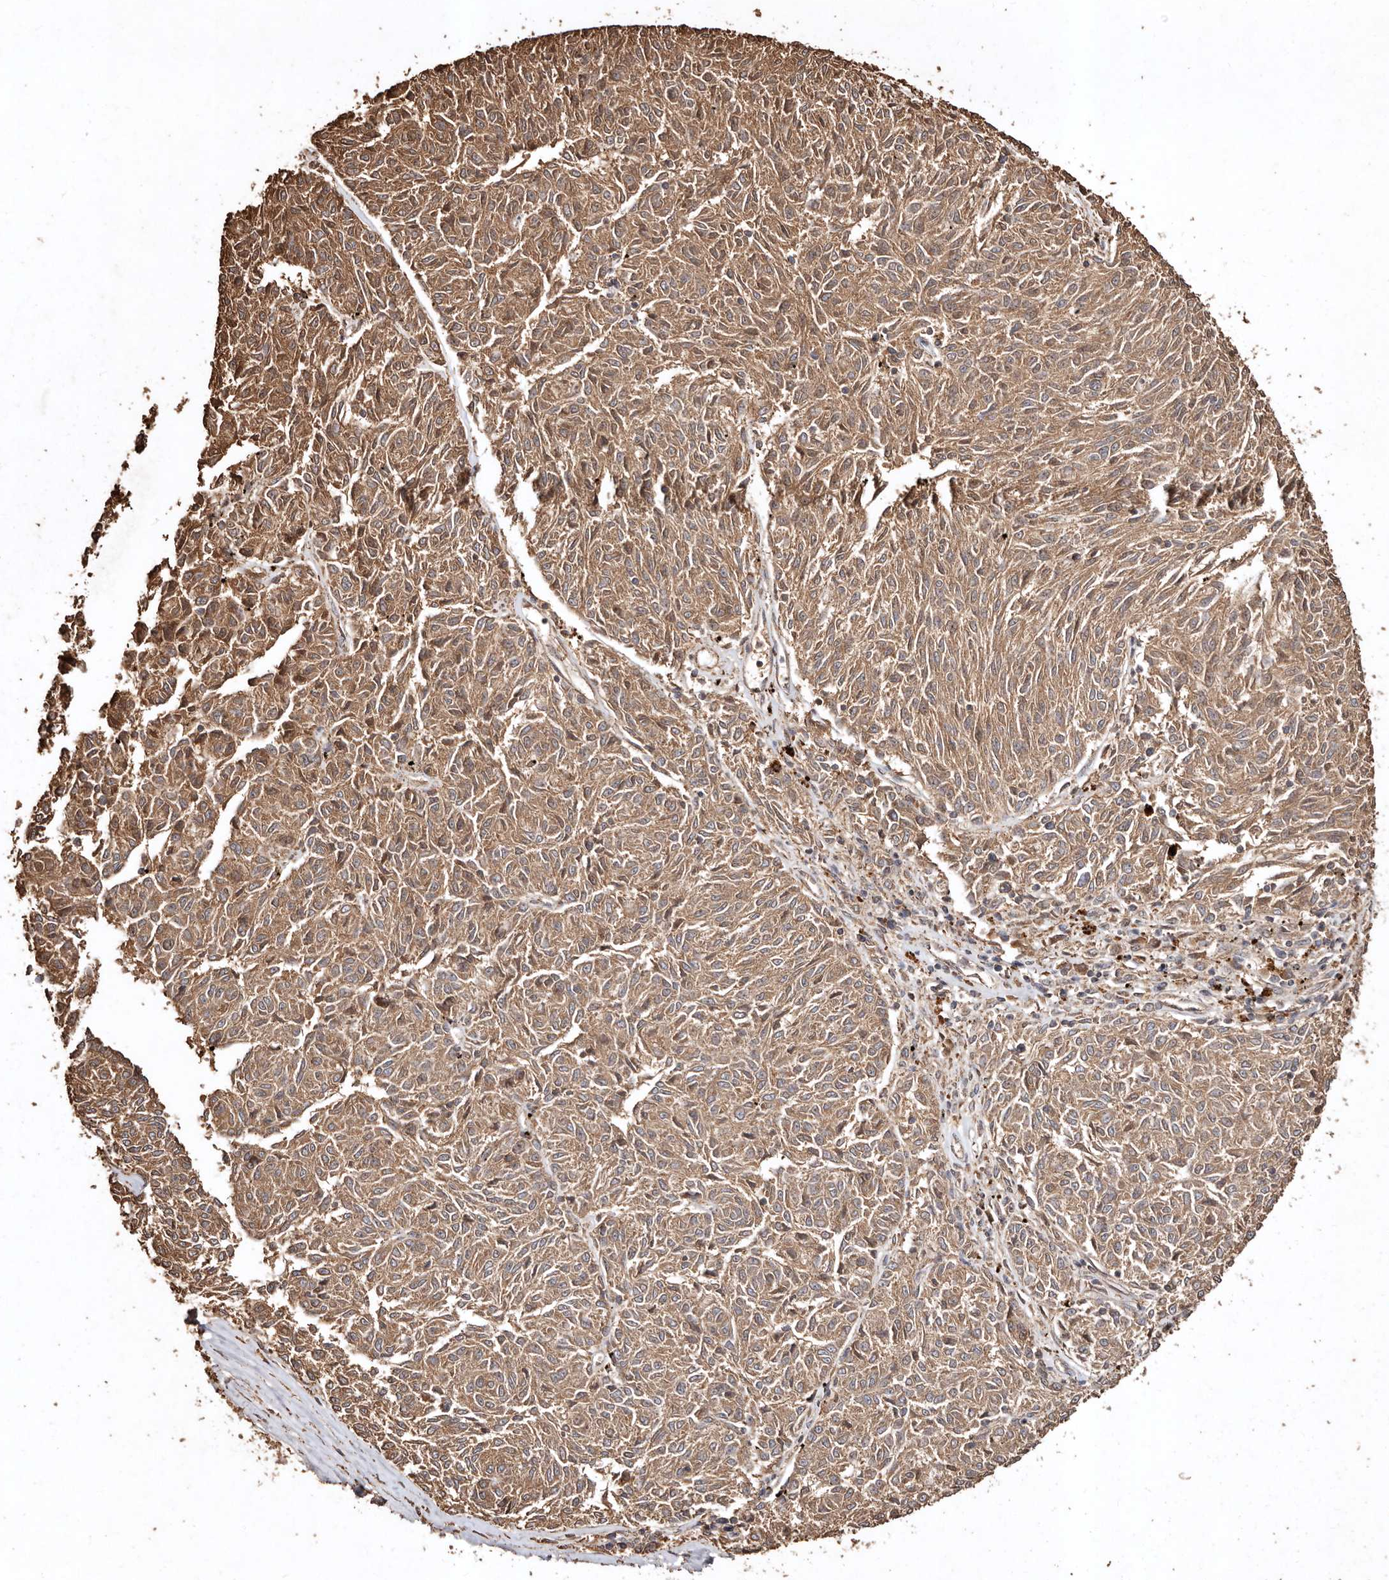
{"staining": {"intensity": "moderate", "quantity": ">75%", "location": "cytoplasmic/membranous"}, "tissue": "melanoma", "cell_type": "Tumor cells", "image_type": "cancer", "snomed": [{"axis": "morphology", "description": "Malignant melanoma, NOS"}, {"axis": "topography", "description": "Skin"}], "caption": "This photomicrograph shows malignant melanoma stained with immunohistochemistry to label a protein in brown. The cytoplasmic/membranous of tumor cells show moderate positivity for the protein. Nuclei are counter-stained blue.", "gene": "FARS2", "patient": {"sex": "female", "age": 72}}